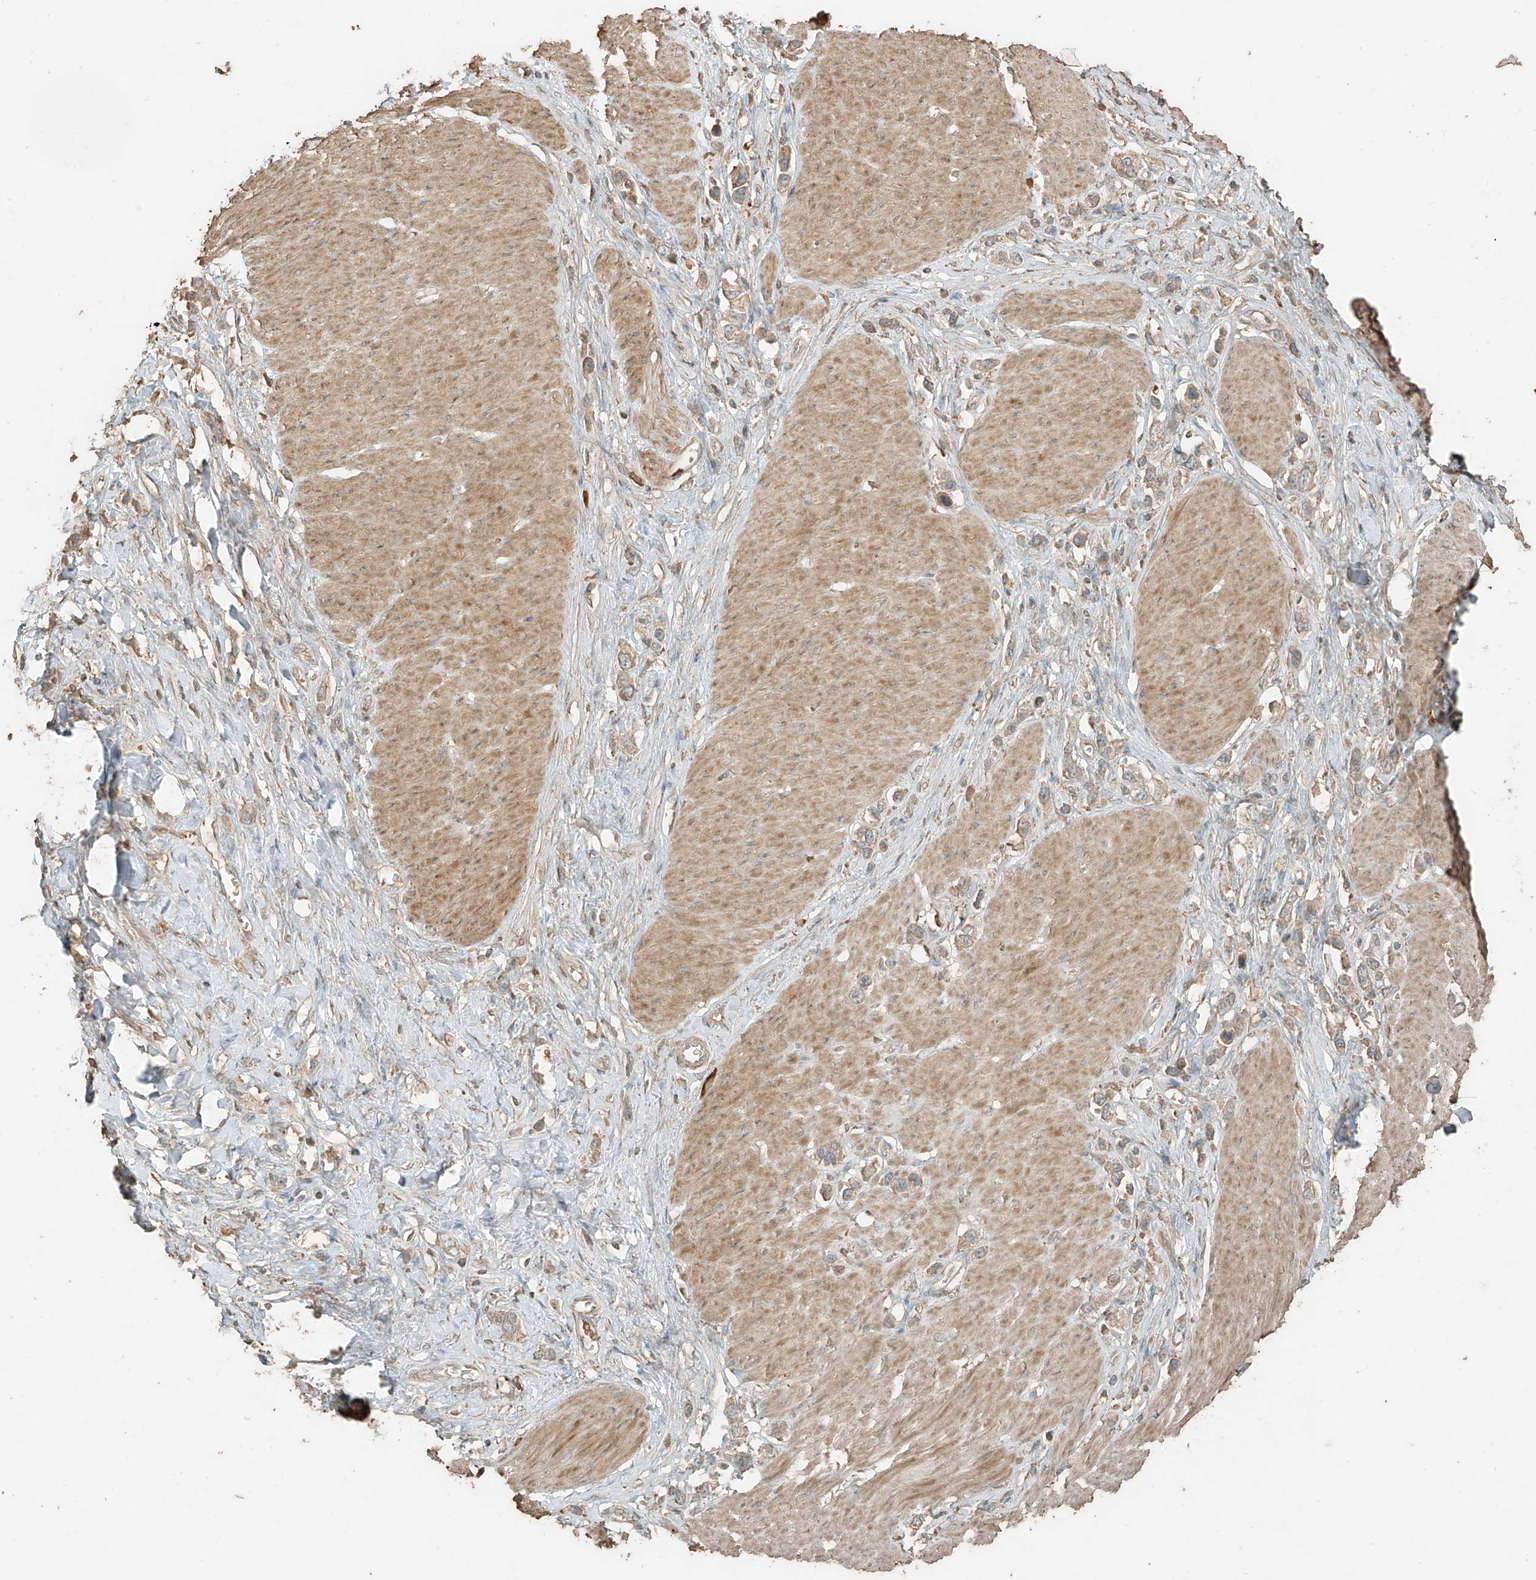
{"staining": {"intensity": "weak", "quantity": ">75%", "location": "cytoplasmic/membranous"}, "tissue": "stomach cancer", "cell_type": "Tumor cells", "image_type": "cancer", "snomed": [{"axis": "morphology", "description": "Normal tissue, NOS"}, {"axis": "morphology", "description": "Adenocarcinoma, NOS"}, {"axis": "topography", "description": "Stomach, upper"}, {"axis": "topography", "description": "Stomach"}], "caption": "This photomicrograph exhibits immunohistochemistry staining of stomach cancer, with low weak cytoplasmic/membranous expression in approximately >75% of tumor cells.", "gene": "RFTN2", "patient": {"sex": "female", "age": 65}}